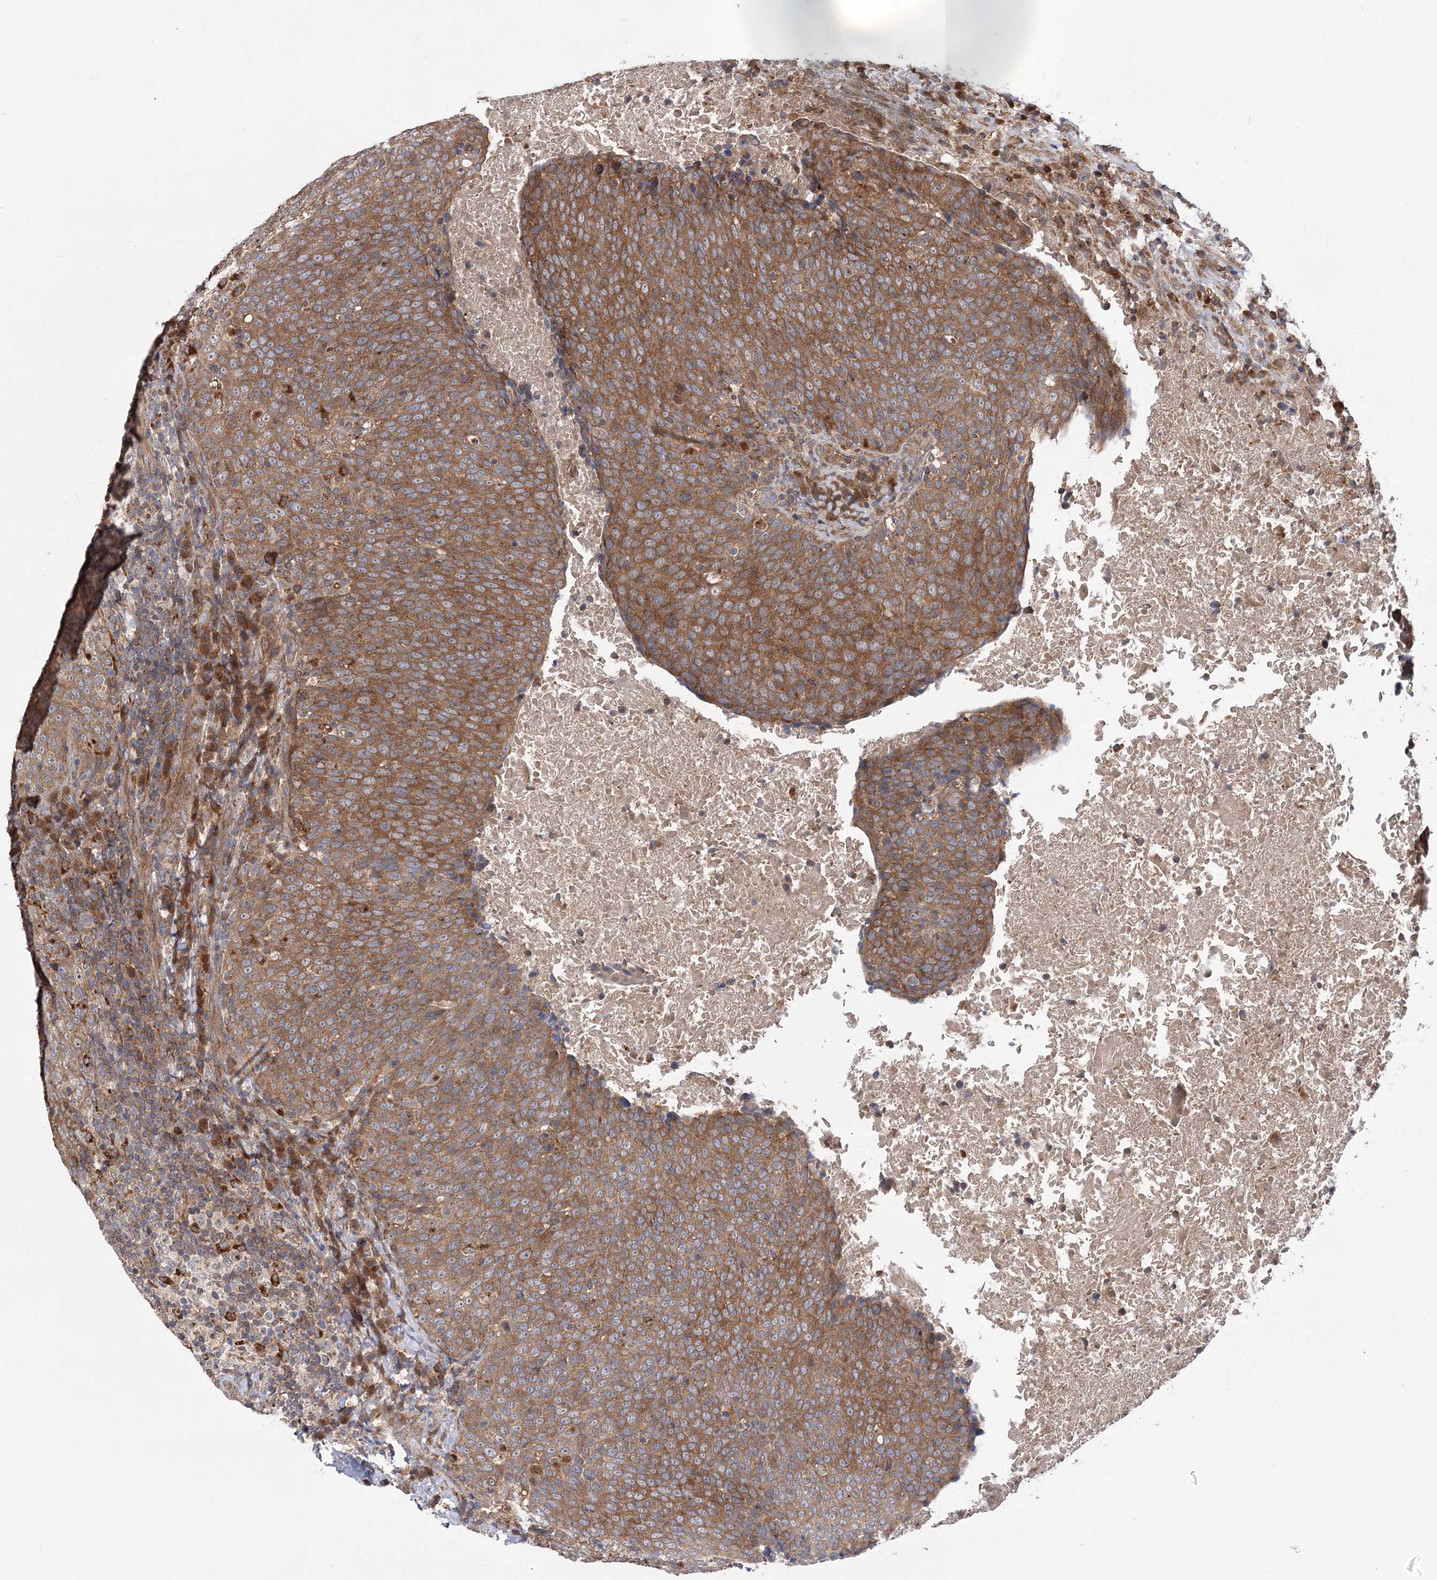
{"staining": {"intensity": "moderate", "quantity": ">75%", "location": "cytoplasmic/membranous"}, "tissue": "head and neck cancer", "cell_type": "Tumor cells", "image_type": "cancer", "snomed": [{"axis": "morphology", "description": "Squamous cell carcinoma, NOS"}, {"axis": "morphology", "description": "Squamous cell carcinoma, metastatic, NOS"}, {"axis": "topography", "description": "Lymph node"}, {"axis": "topography", "description": "Head-Neck"}], "caption": "An immunohistochemistry photomicrograph of tumor tissue is shown. Protein staining in brown highlights moderate cytoplasmic/membranous positivity in metastatic squamous cell carcinoma (head and neck) within tumor cells. Ihc stains the protein of interest in brown and the nuclei are stained blue.", "gene": "VPS37B", "patient": {"sex": "male", "age": 62}}